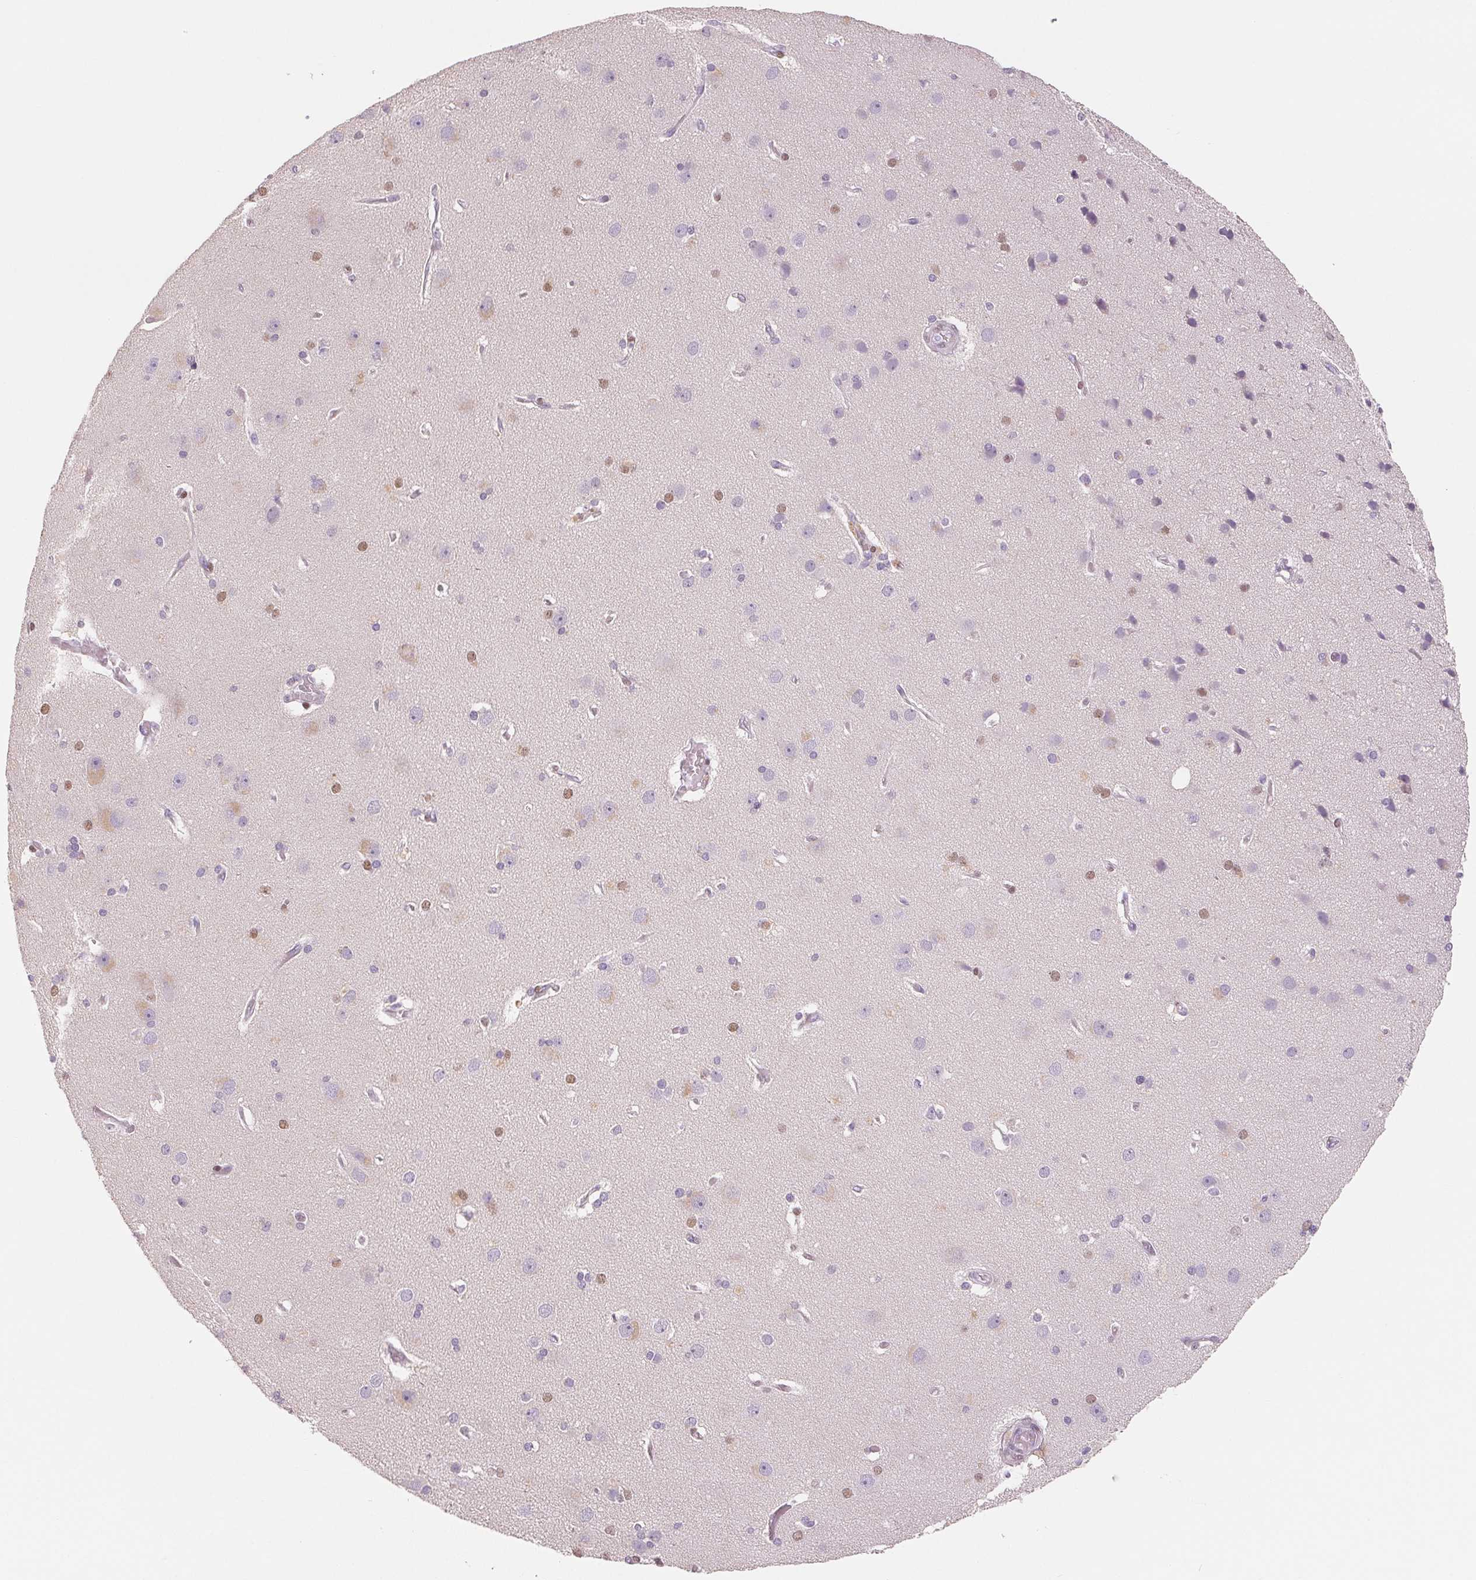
{"staining": {"intensity": "weak", "quantity": "25%-75%", "location": "cytoplasmic/membranous,nuclear"}, "tissue": "cerebral cortex", "cell_type": "Endothelial cells", "image_type": "normal", "snomed": [{"axis": "morphology", "description": "Normal tissue, NOS"}, {"axis": "morphology", "description": "Glioma, malignant, High grade"}, {"axis": "topography", "description": "Cerebral cortex"}], "caption": "A photomicrograph of cerebral cortex stained for a protein exhibits weak cytoplasmic/membranous,nuclear brown staining in endothelial cells. Using DAB (brown) and hematoxylin (blue) stains, captured at high magnification using brightfield microscopy.", "gene": "SMARCD3", "patient": {"sex": "male", "age": 71}}